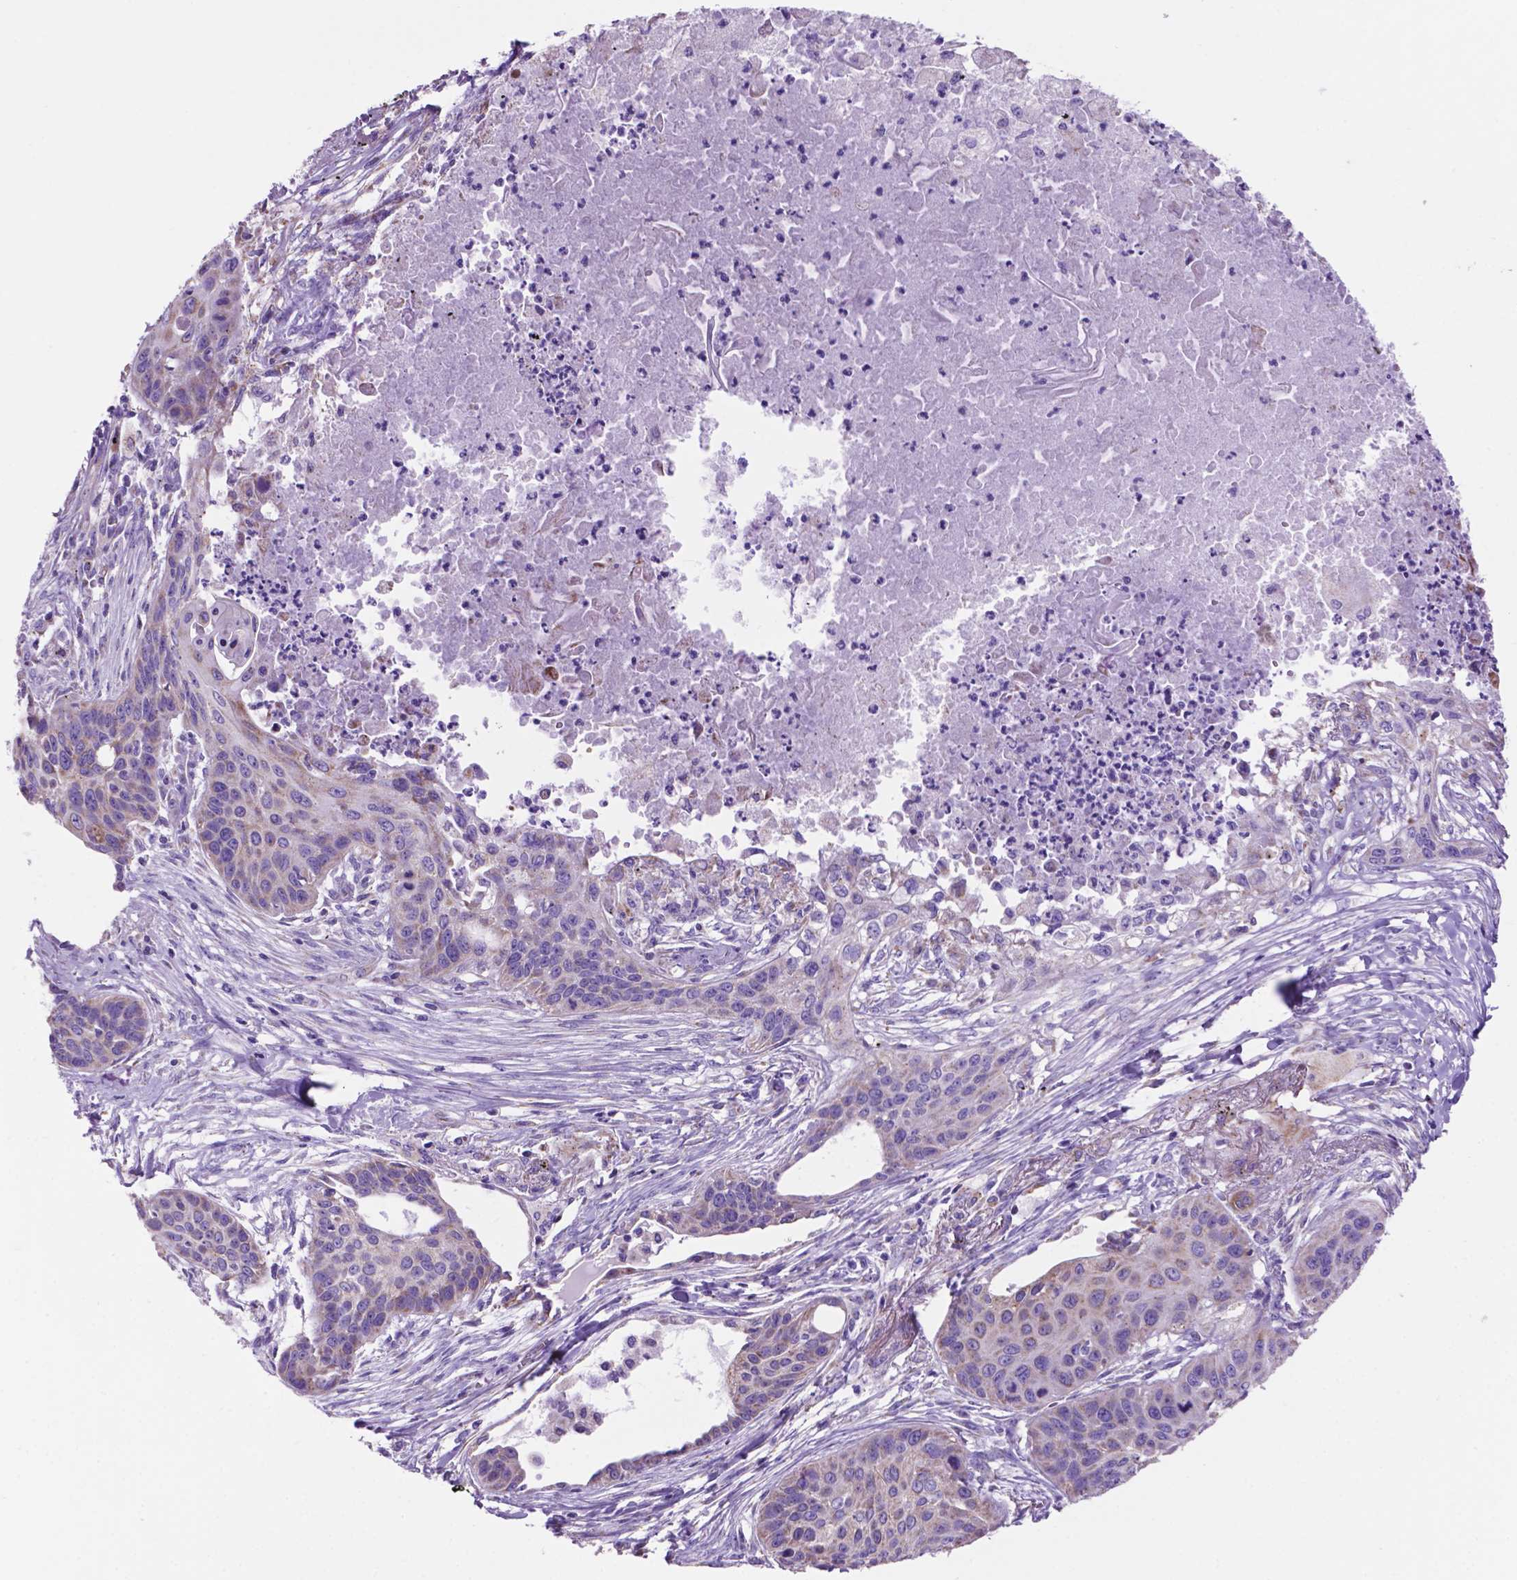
{"staining": {"intensity": "weak", "quantity": "<25%", "location": "cytoplasmic/membranous"}, "tissue": "lung cancer", "cell_type": "Tumor cells", "image_type": "cancer", "snomed": [{"axis": "morphology", "description": "Squamous cell carcinoma, NOS"}, {"axis": "topography", "description": "Lung"}], "caption": "Immunohistochemistry of human squamous cell carcinoma (lung) reveals no positivity in tumor cells.", "gene": "TMEM121B", "patient": {"sex": "male", "age": 71}}